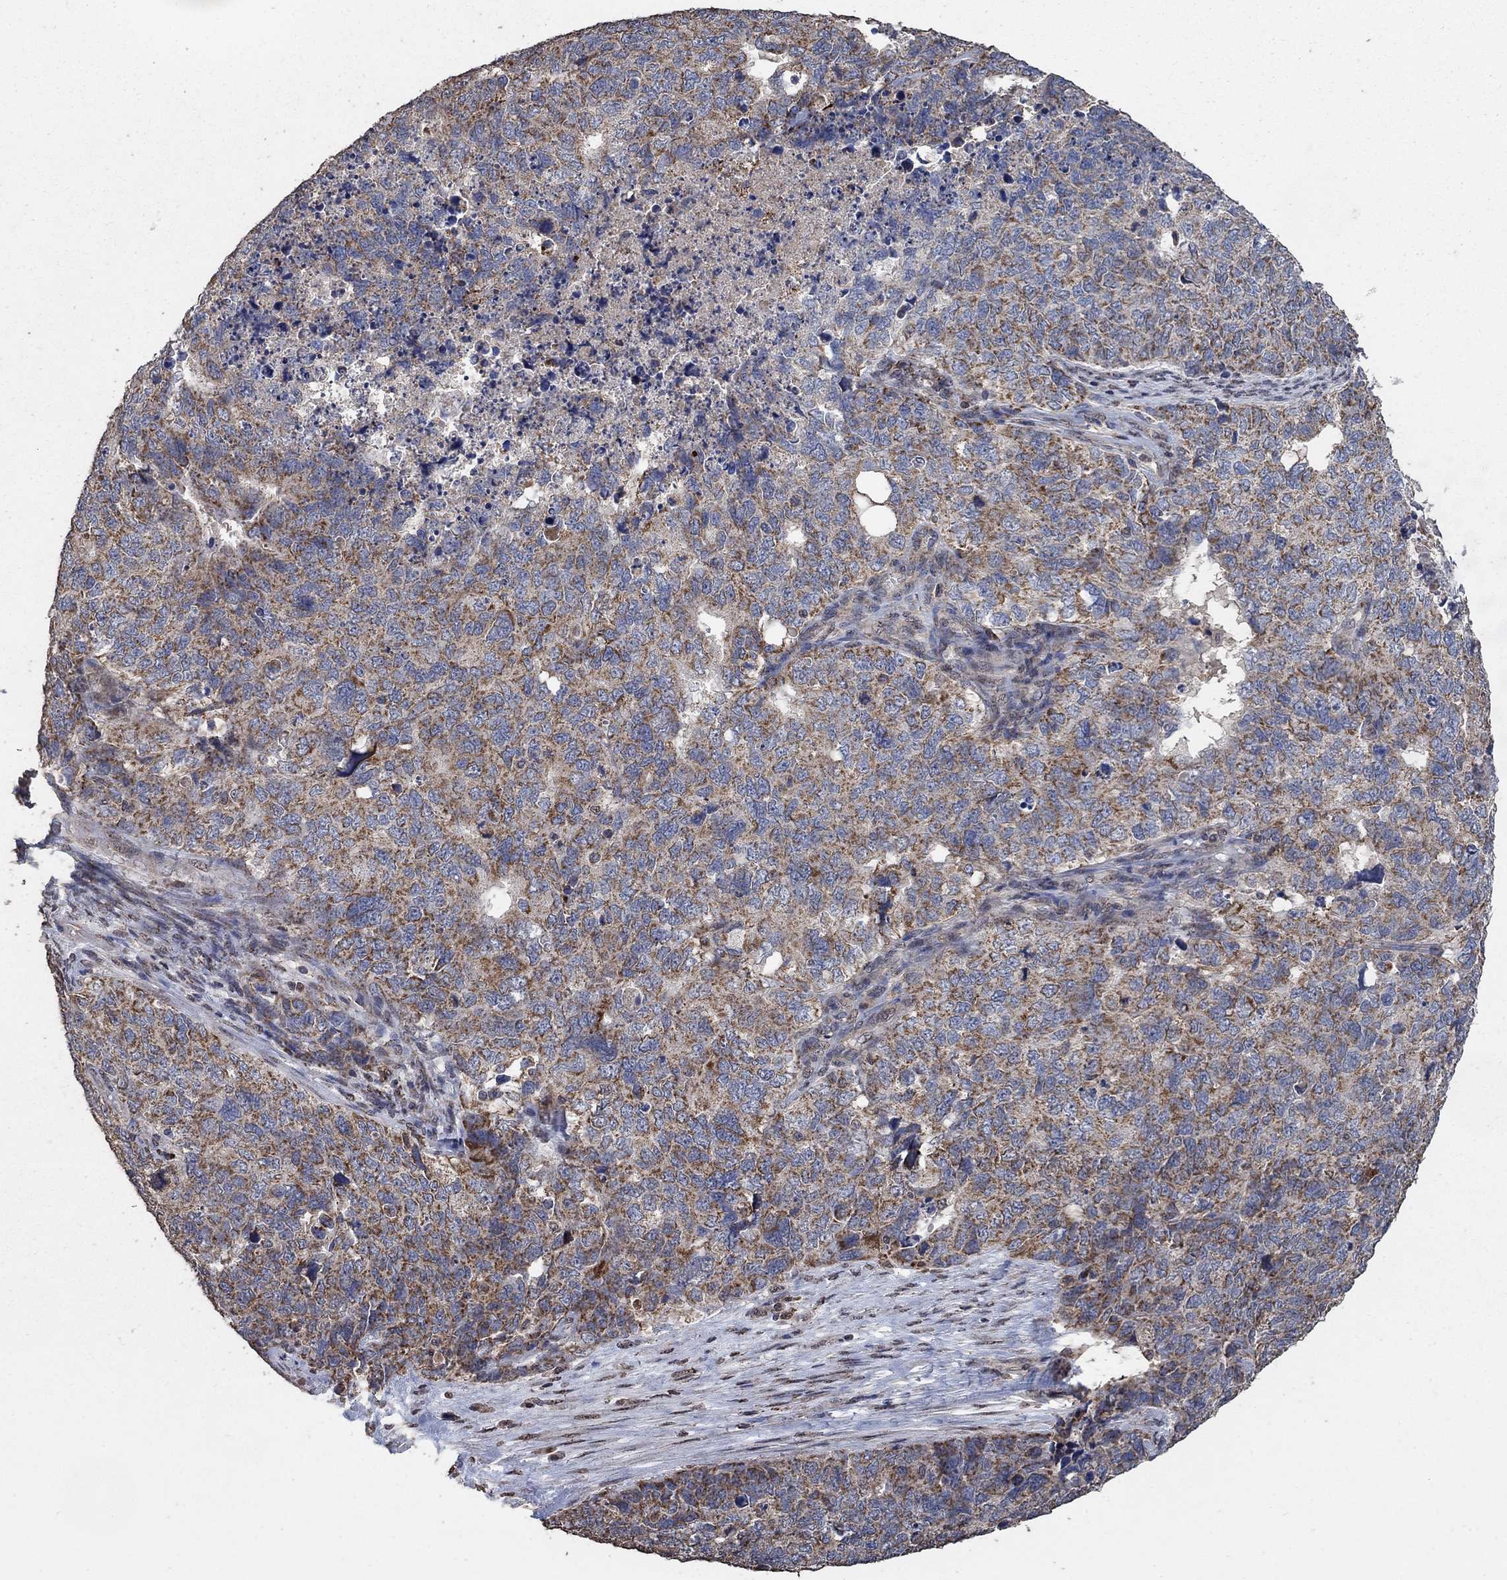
{"staining": {"intensity": "strong", "quantity": "25%-75%", "location": "cytoplasmic/membranous"}, "tissue": "cervical cancer", "cell_type": "Tumor cells", "image_type": "cancer", "snomed": [{"axis": "morphology", "description": "Squamous cell carcinoma, NOS"}, {"axis": "topography", "description": "Cervix"}], "caption": "IHC micrograph of squamous cell carcinoma (cervical) stained for a protein (brown), which reveals high levels of strong cytoplasmic/membranous staining in about 25%-75% of tumor cells.", "gene": "MRPS24", "patient": {"sex": "female", "age": 63}}